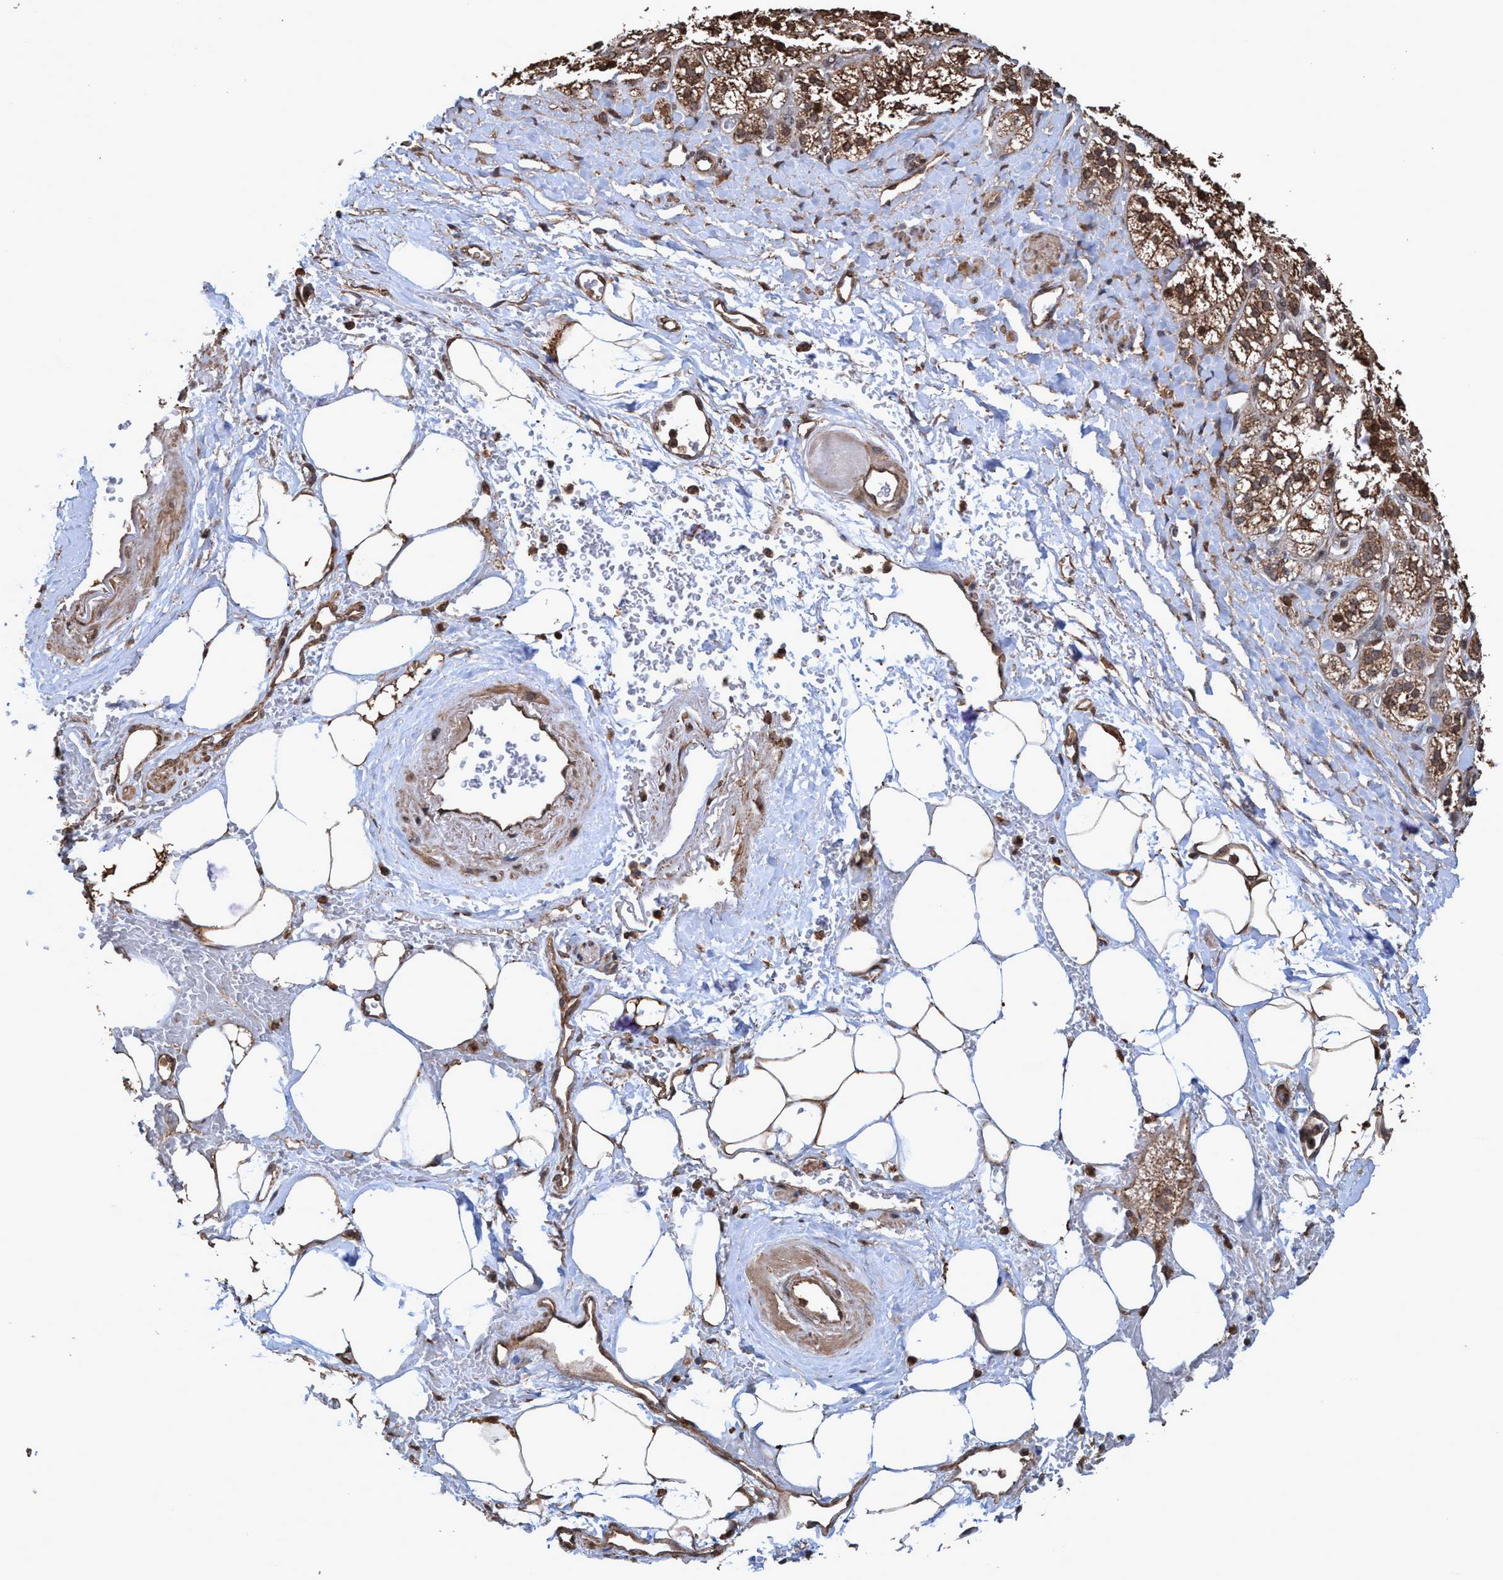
{"staining": {"intensity": "strong", "quantity": ">75%", "location": "cytoplasmic/membranous,nuclear"}, "tissue": "adrenal gland", "cell_type": "Glandular cells", "image_type": "normal", "snomed": [{"axis": "morphology", "description": "Normal tissue, NOS"}, {"axis": "topography", "description": "Adrenal gland"}], "caption": "A high-resolution image shows immunohistochemistry (IHC) staining of benign adrenal gland, which reveals strong cytoplasmic/membranous,nuclear staining in approximately >75% of glandular cells. (brown staining indicates protein expression, while blue staining denotes nuclei).", "gene": "TRPC7", "patient": {"sex": "male", "age": 56}}